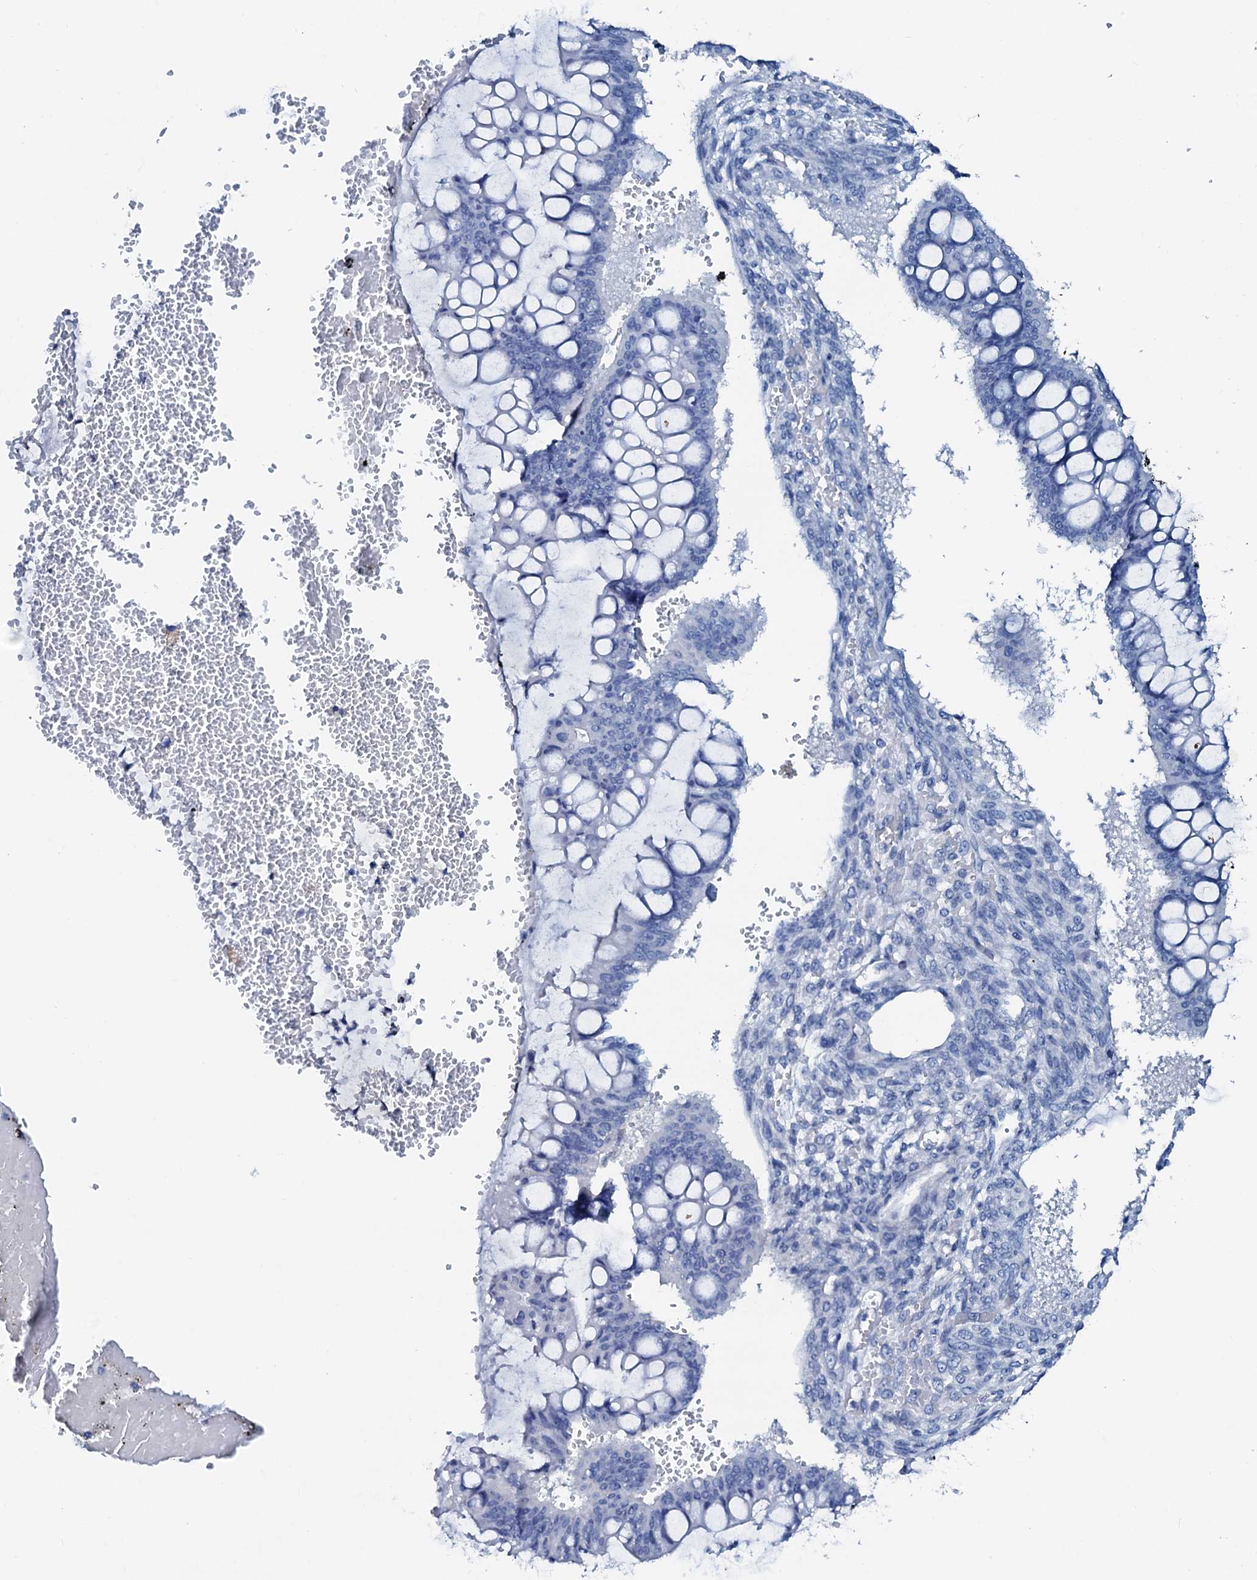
{"staining": {"intensity": "negative", "quantity": "none", "location": "none"}, "tissue": "ovarian cancer", "cell_type": "Tumor cells", "image_type": "cancer", "snomed": [{"axis": "morphology", "description": "Cystadenocarcinoma, mucinous, NOS"}, {"axis": "topography", "description": "Ovary"}], "caption": "IHC of mucinous cystadenocarcinoma (ovarian) demonstrates no expression in tumor cells. Nuclei are stained in blue.", "gene": "AMER2", "patient": {"sex": "female", "age": 73}}